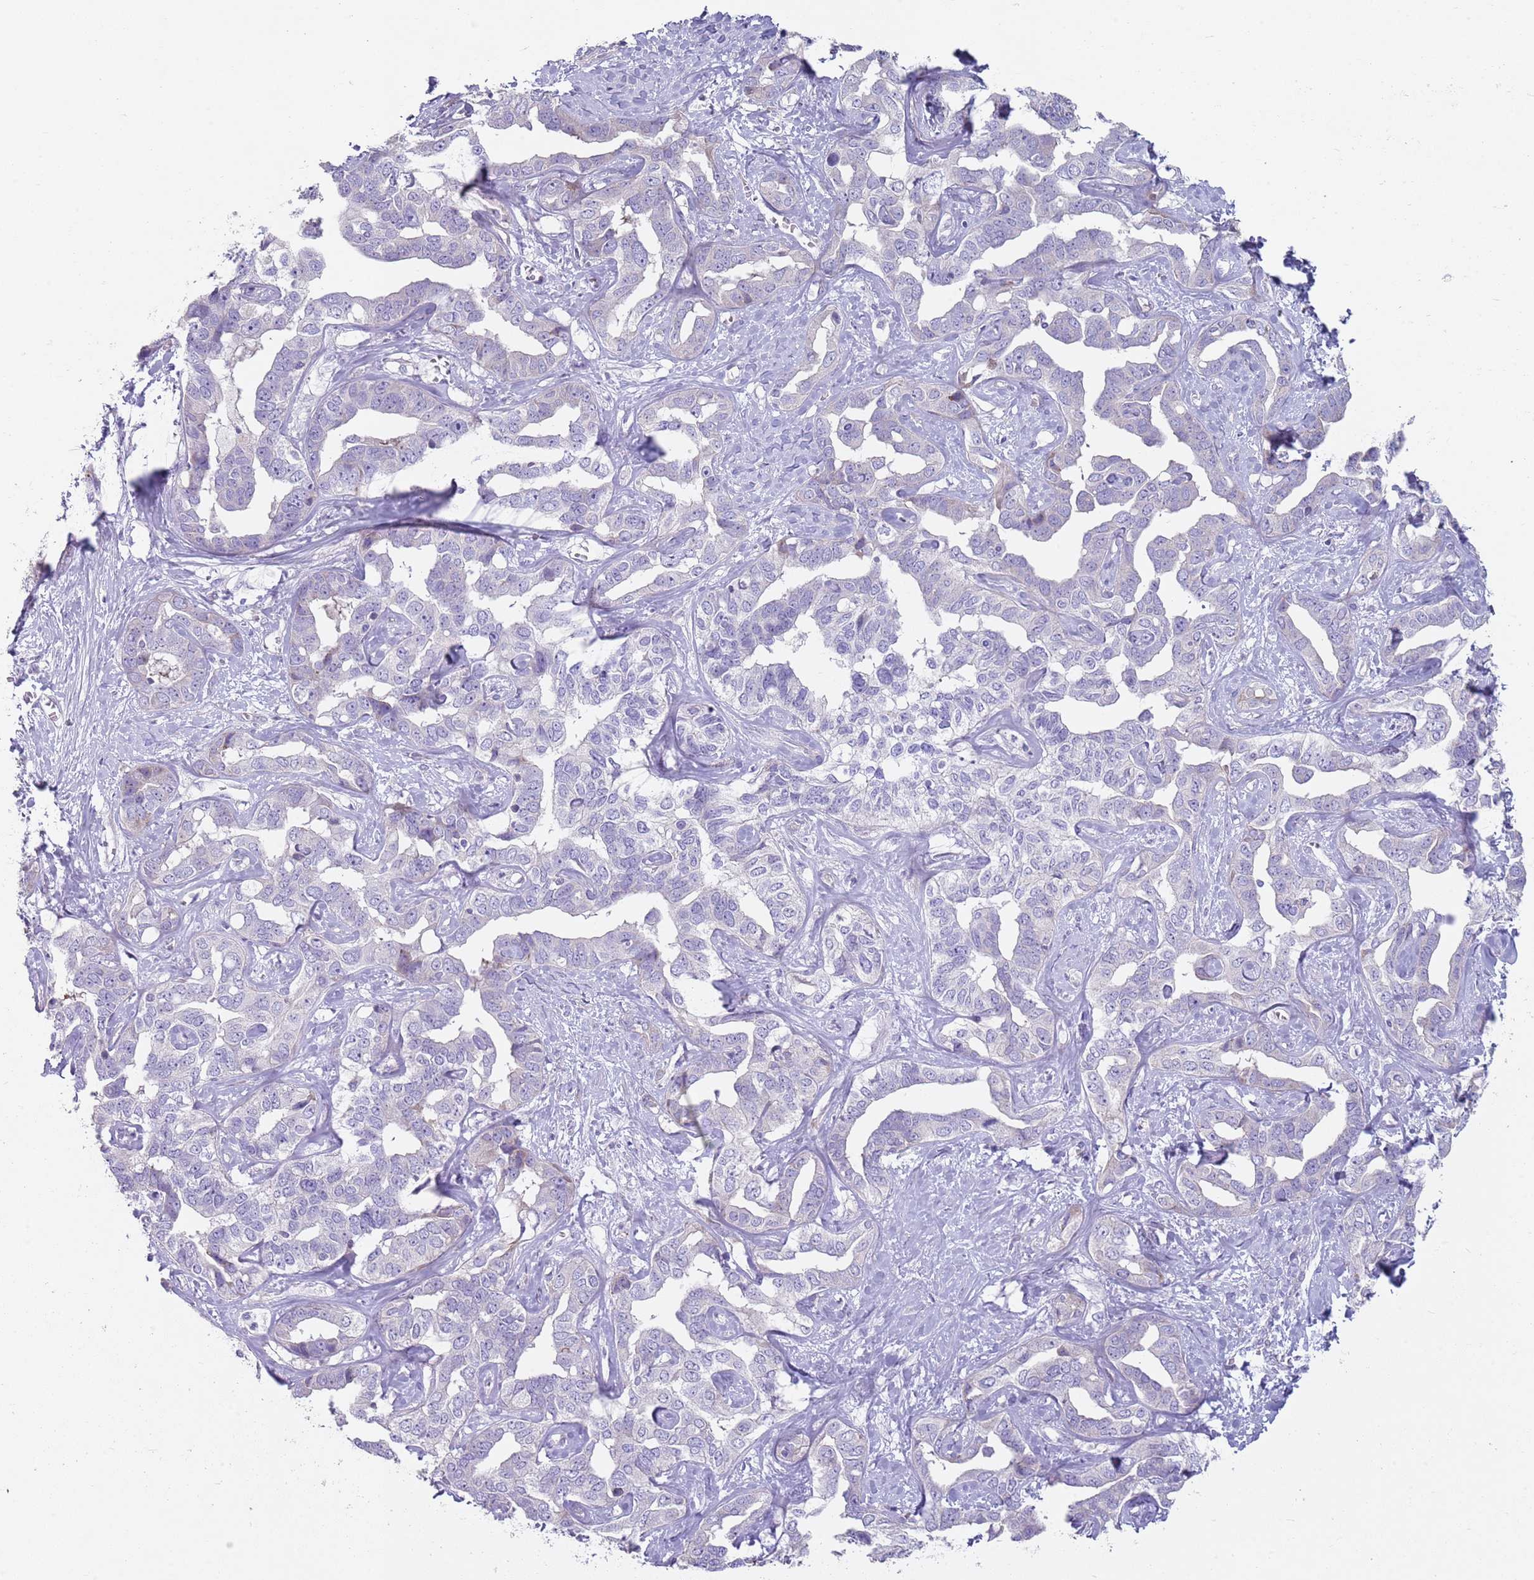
{"staining": {"intensity": "negative", "quantity": "none", "location": "none"}, "tissue": "liver cancer", "cell_type": "Tumor cells", "image_type": "cancer", "snomed": [{"axis": "morphology", "description": "Cholangiocarcinoma"}, {"axis": "topography", "description": "Liver"}], "caption": "The image displays no significant positivity in tumor cells of liver cancer (cholangiocarcinoma).", "gene": "ZNF583", "patient": {"sex": "male", "age": 59}}